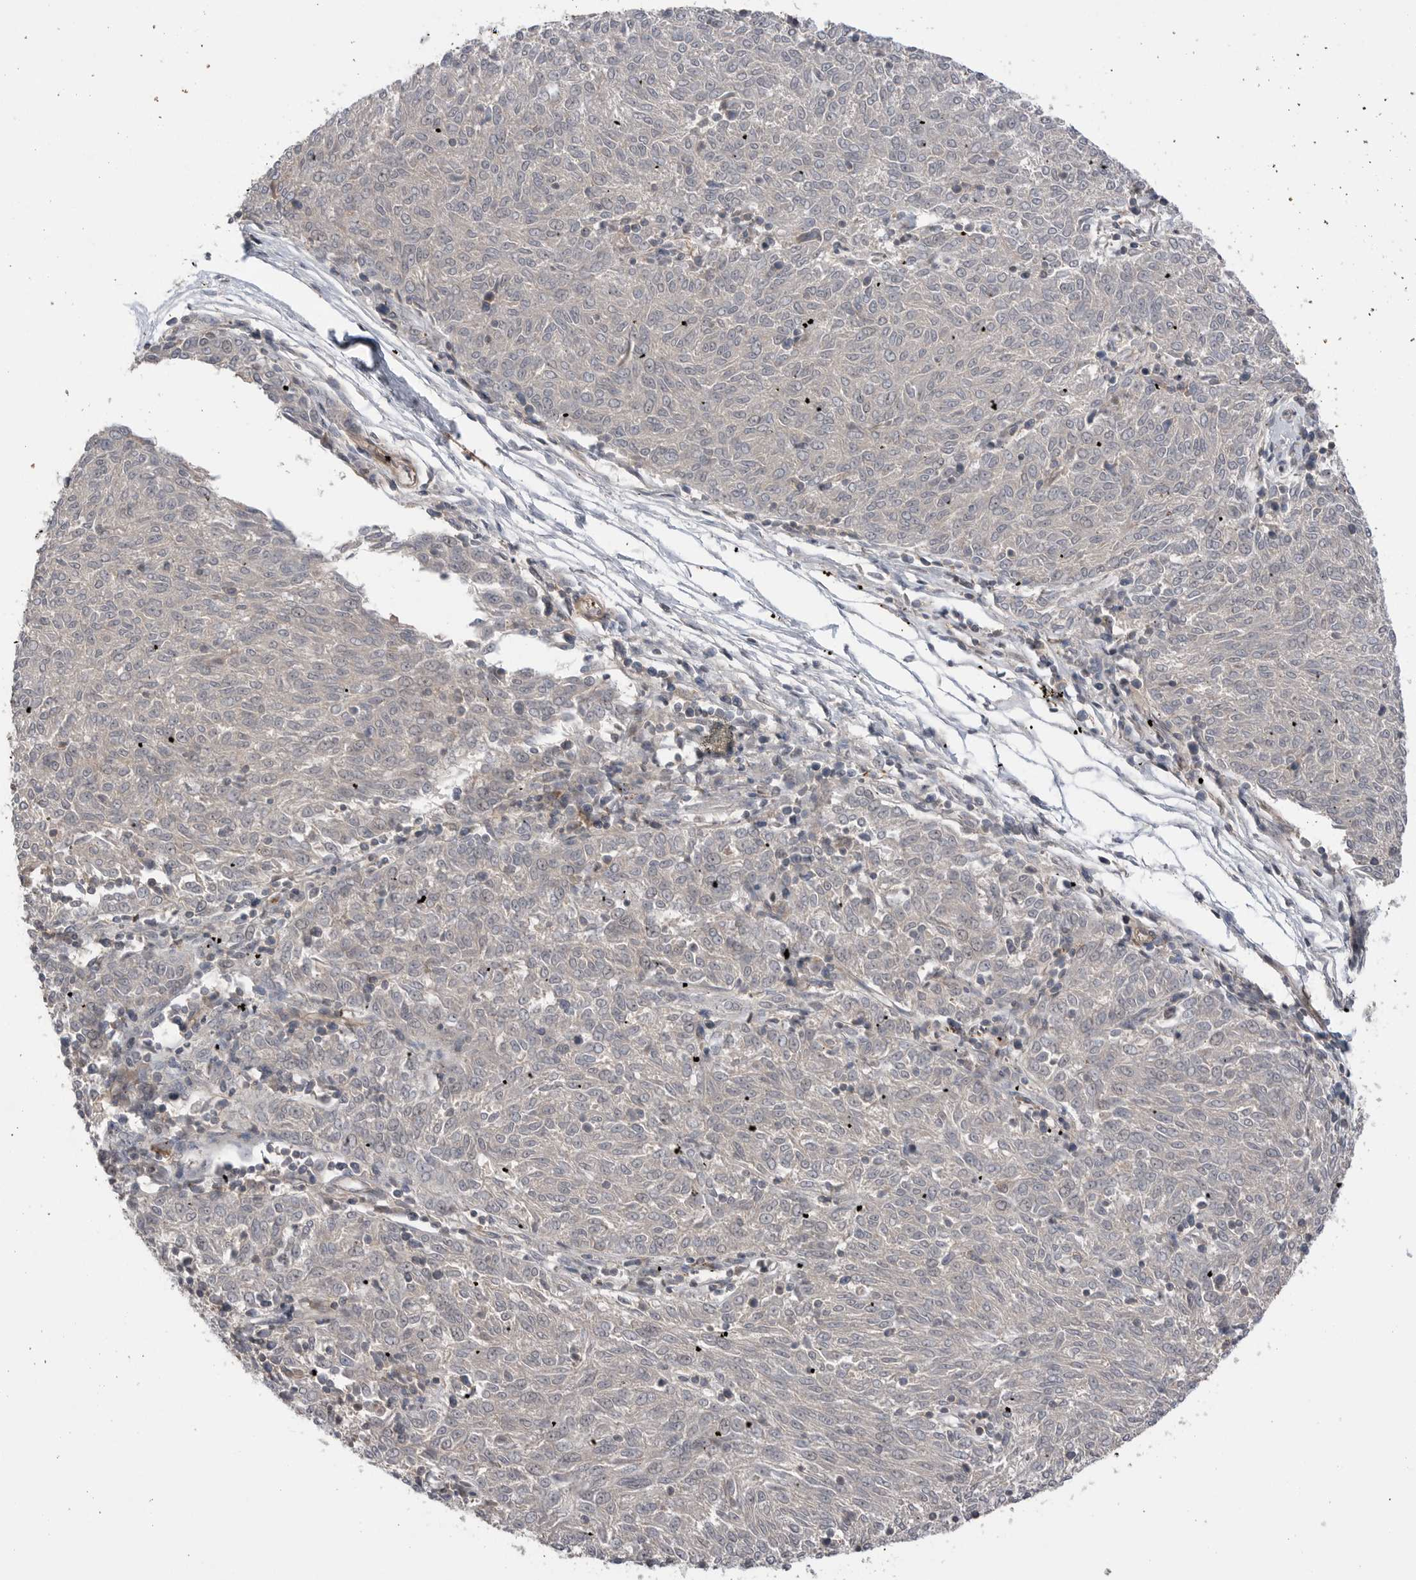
{"staining": {"intensity": "negative", "quantity": "none", "location": "none"}, "tissue": "melanoma", "cell_type": "Tumor cells", "image_type": "cancer", "snomed": [{"axis": "morphology", "description": "Malignant melanoma, NOS"}, {"axis": "topography", "description": "Skin"}], "caption": "Immunohistochemistry image of neoplastic tissue: human melanoma stained with DAB reveals no significant protein positivity in tumor cells.", "gene": "PEAK1", "patient": {"sex": "female", "age": 72}}